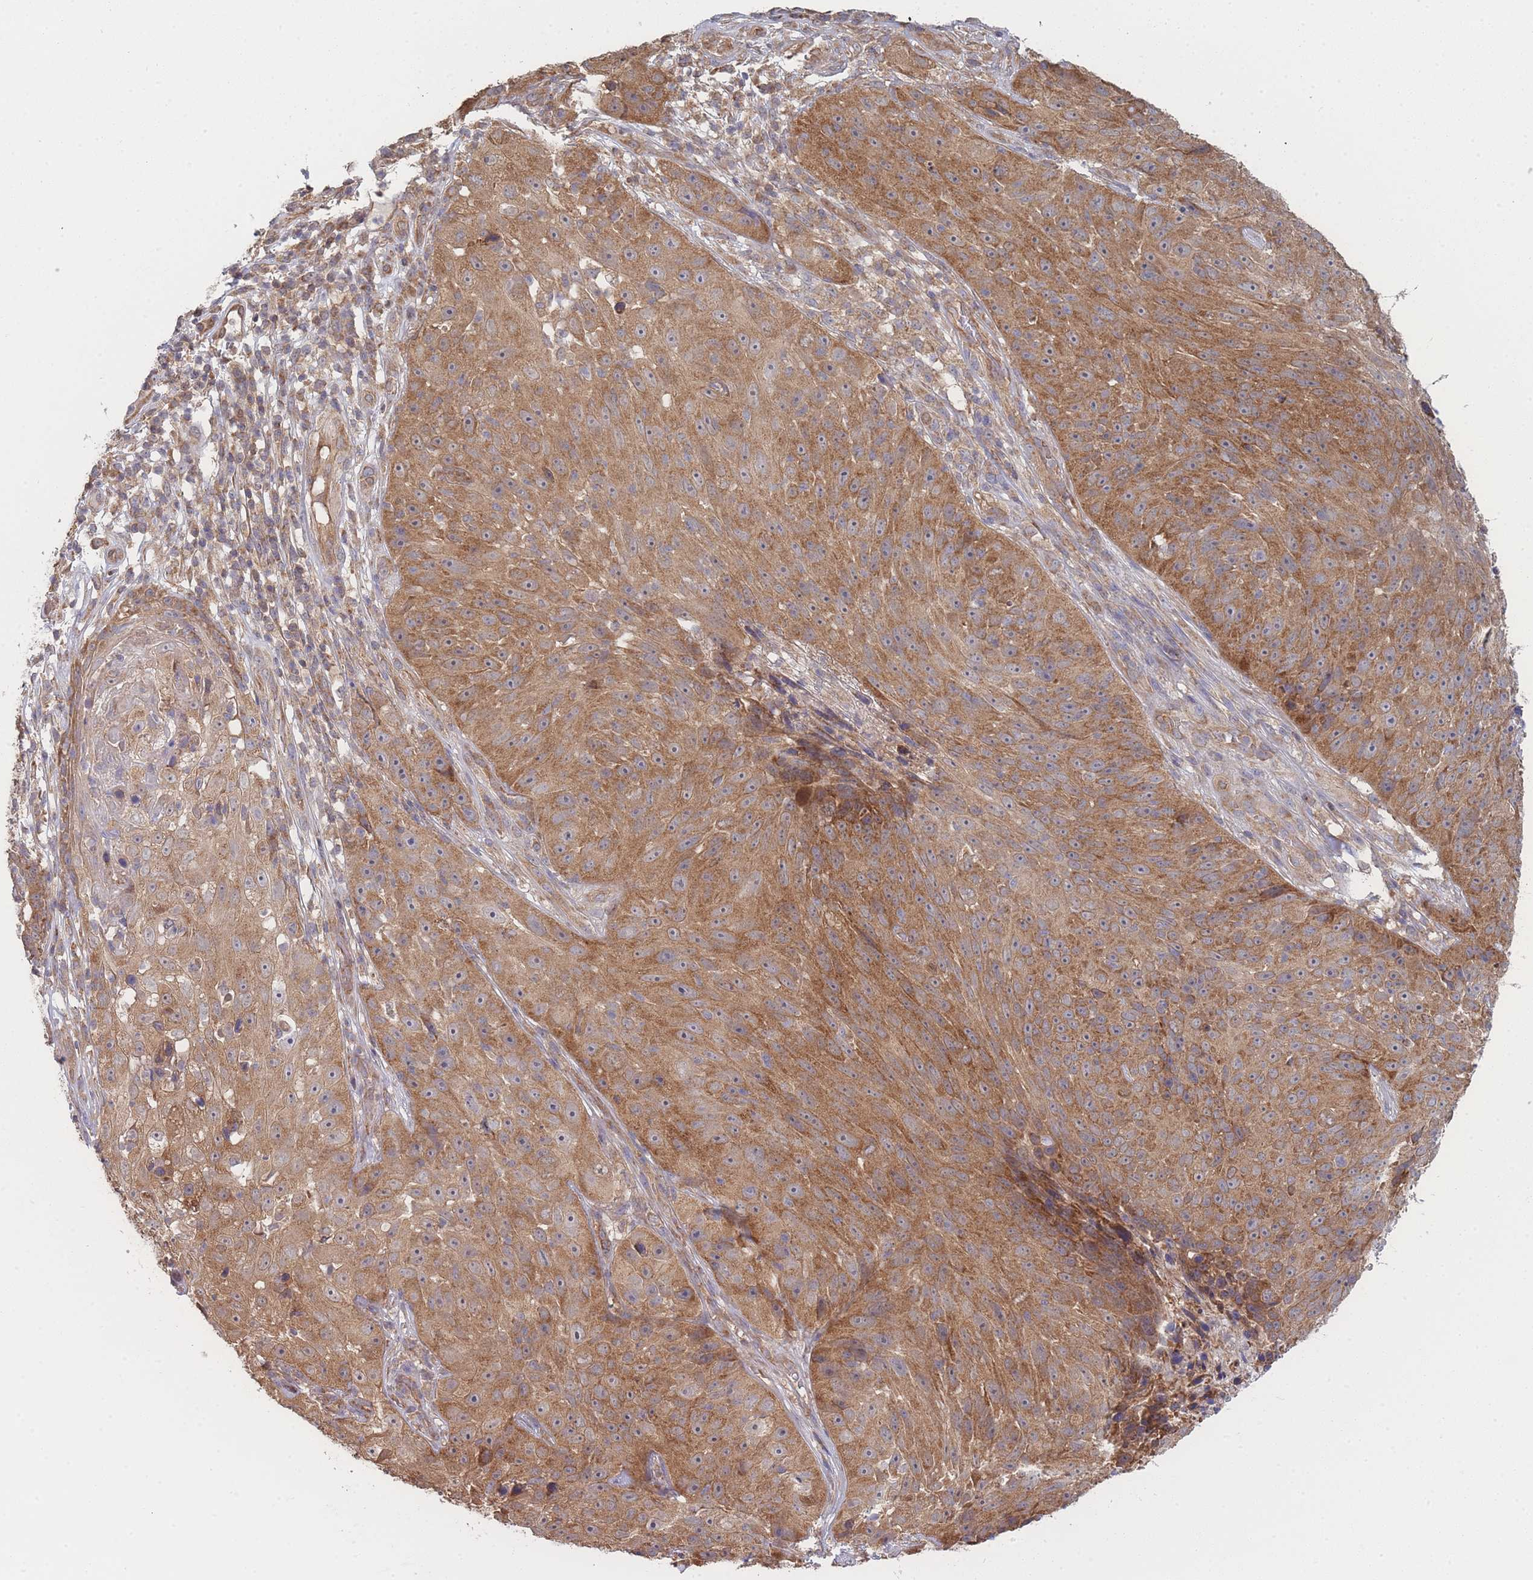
{"staining": {"intensity": "moderate", "quantity": ">75%", "location": "cytoplasmic/membranous"}, "tissue": "skin cancer", "cell_type": "Tumor cells", "image_type": "cancer", "snomed": [{"axis": "morphology", "description": "Squamous cell carcinoma, NOS"}, {"axis": "topography", "description": "Skin"}], "caption": "There is medium levels of moderate cytoplasmic/membranous positivity in tumor cells of skin cancer (squamous cell carcinoma), as demonstrated by immunohistochemical staining (brown color).", "gene": "MRPS18B", "patient": {"sex": "female", "age": 87}}